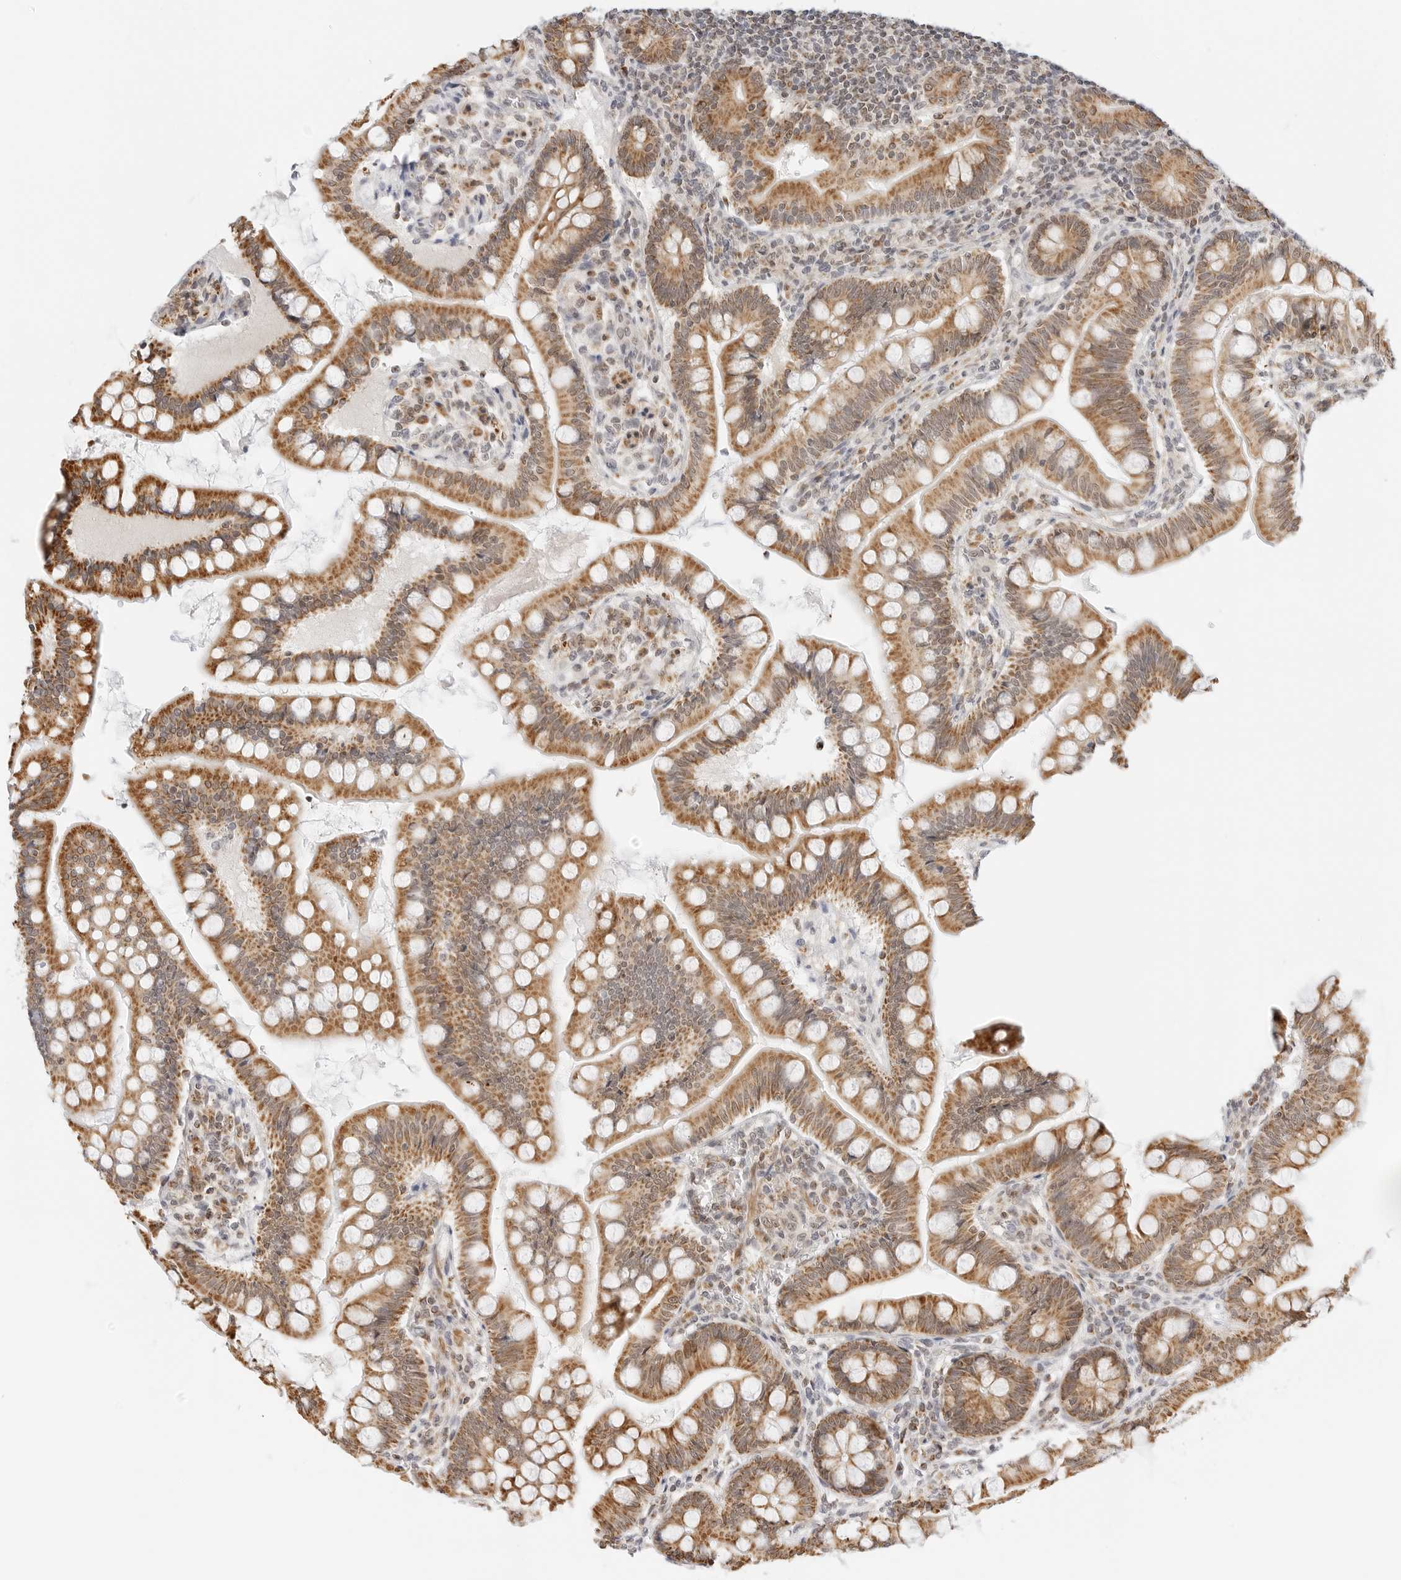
{"staining": {"intensity": "moderate", "quantity": ">75%", "location": "cytoplasmic/membranous"}, "tissue": "small intestine", "cell_type": "Glandular cells", "image_type": "normal", "snomed": [{"axis": "morphology", "description": "Normal tissue, NOS"}, {"axis": "topography", "description": "Small intestine"}], "caption": "Moderate cytoplasmic/membranous staining is present in approximately >75% of glandular cells in normal small intestine. (DAB (3,3'-diaminobenzidine) = brown stain, brightfield microscopy at high magnification).", "gene": "GORAB", "patient": {"sex": "male", "age": 7}}